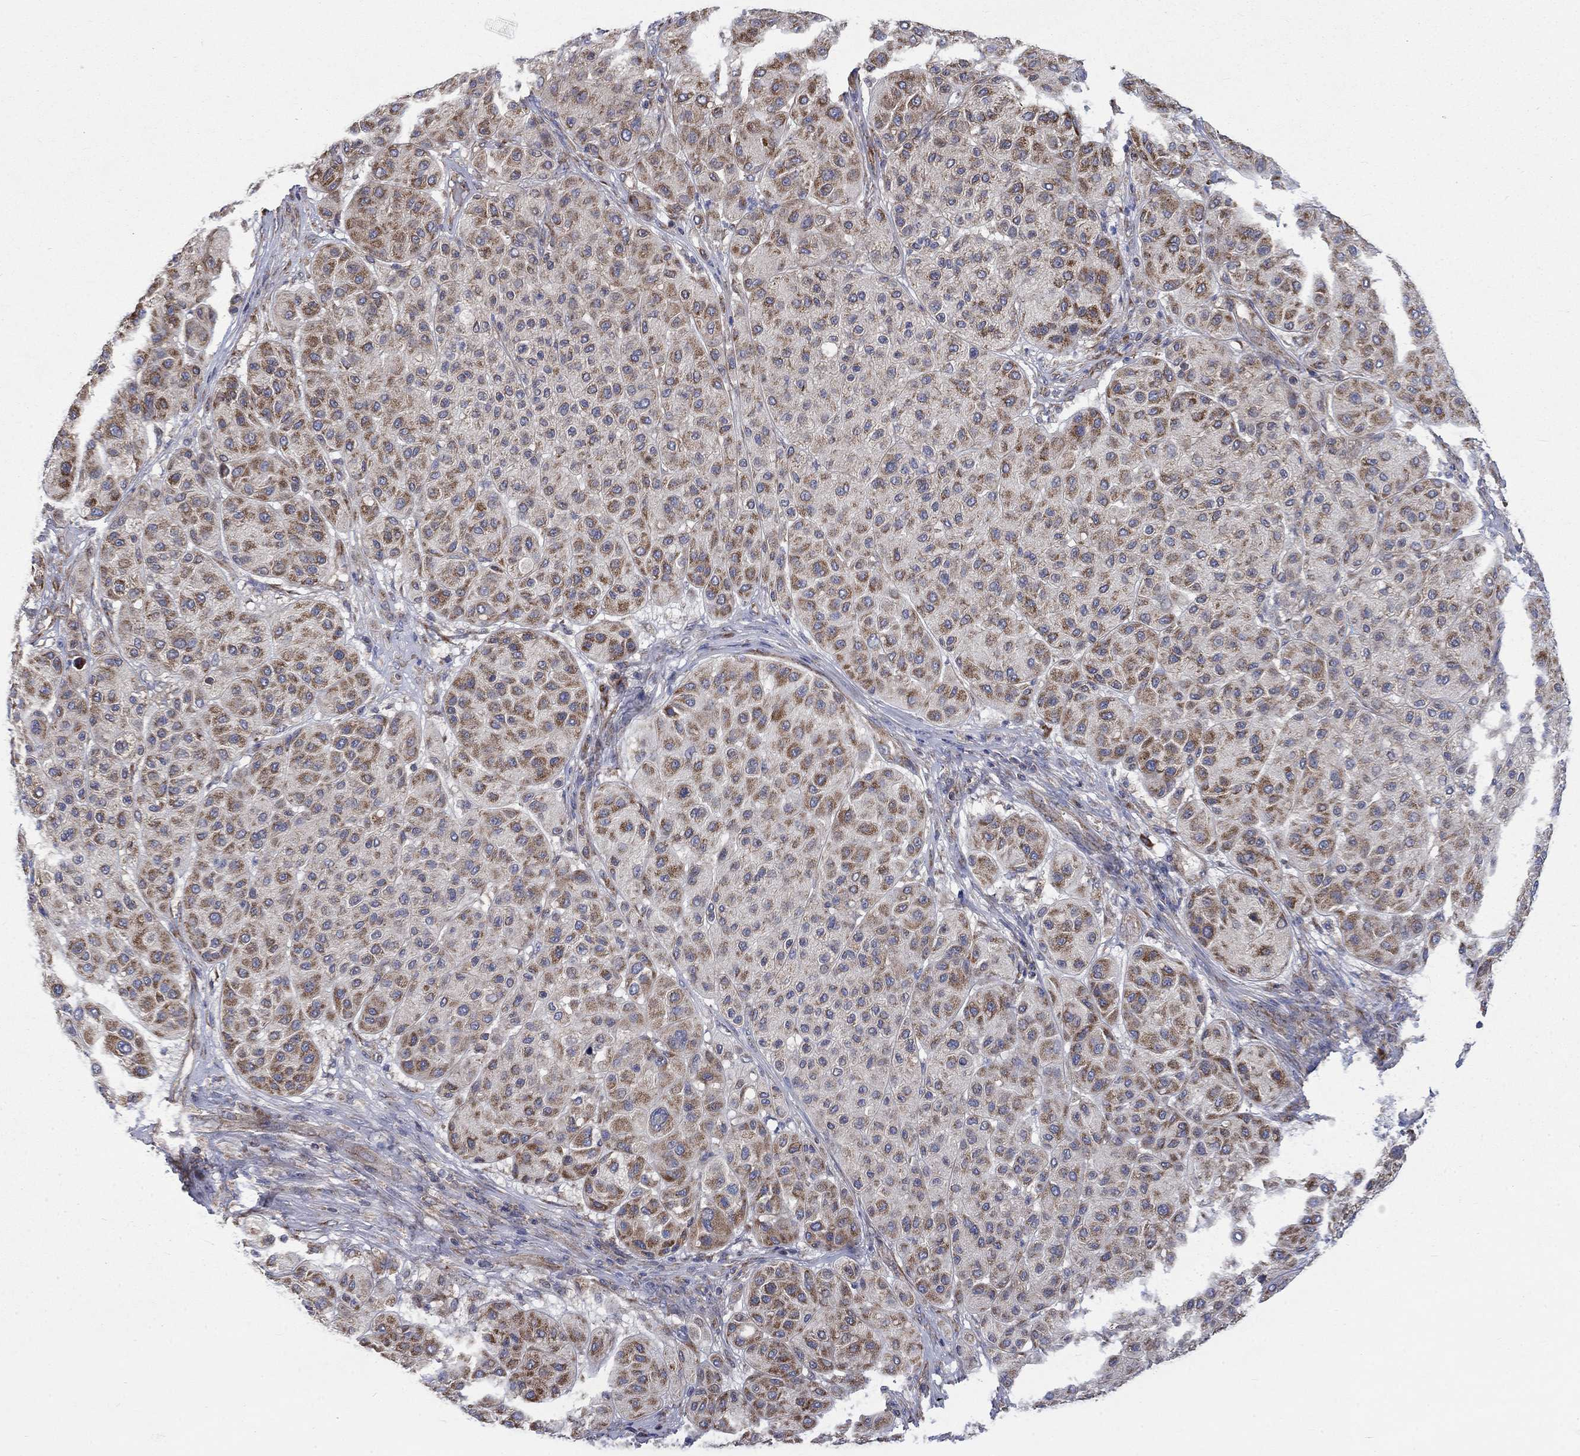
{"staining": {"intensity": "weak", "quantity": "25%-75%", "location": "cytoplasmic/membranous"}, "tissue": "melanoma", "cell_type": "Tumor cells", "image_type": "cancer", "snomed": [{"axis": "morphology", "description": "Malignant melanoma, Metastatic site"}, {"axis": "topography", "description": "Smooth muscle"}], "caption": "Melanoma tissue displays weak cytoplasmic/membranous expression in approximately 25%-75% of tumor cells Immunohistochemistry (ihc) stains the protein of interest in brown and the nuclei are stained blue.", "gene": "RPLP0", "patient": {"sex": "male", "age": 41}}